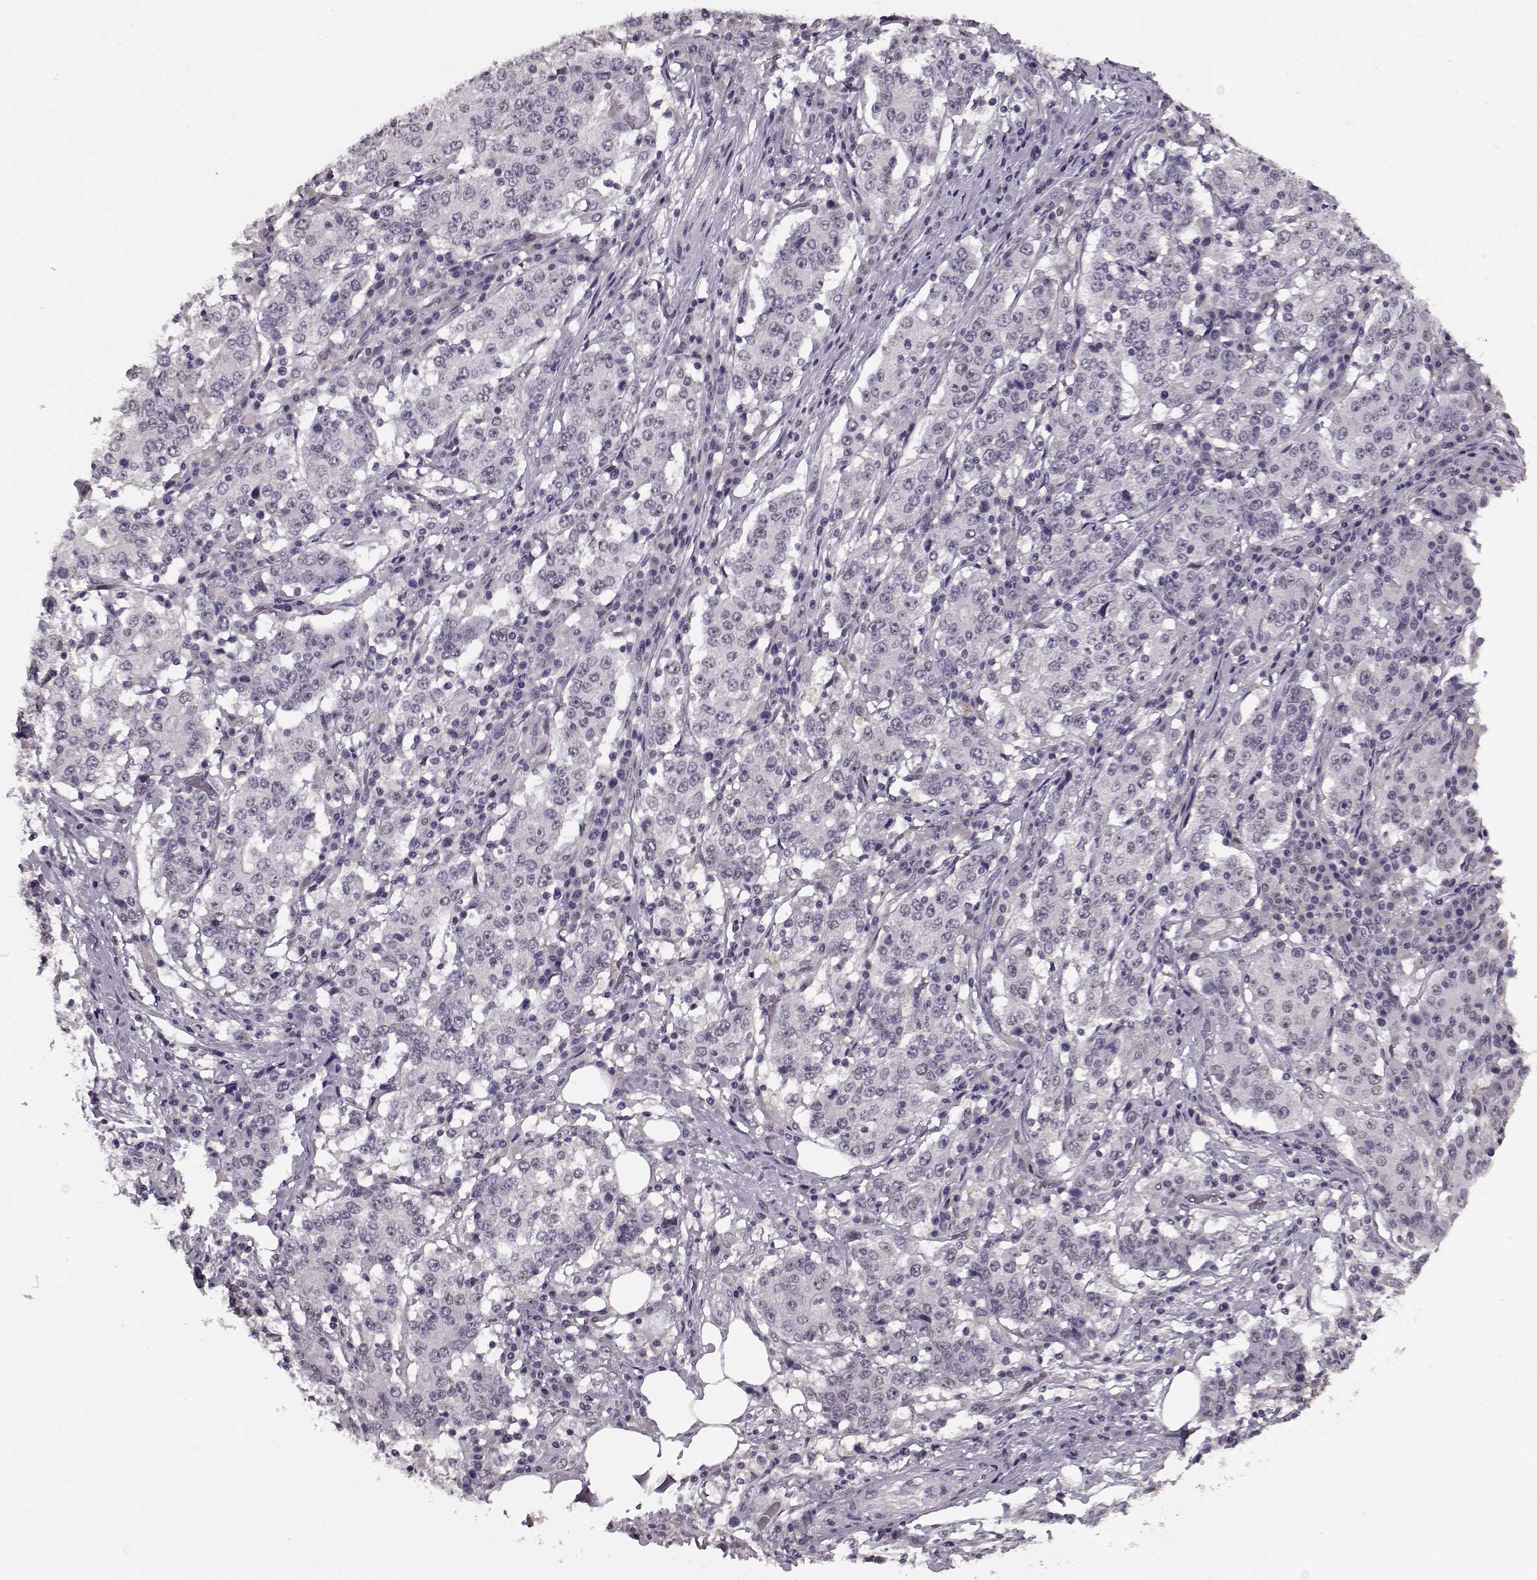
{"staining": {"intensity": "negative", "quantity": "none", "location": "none"}, "tissue": "stomach cancer", "cell_type": "Tumor cells", "image_type": "cancer", "snomed": [{"axis": "morphology", "description": "Adenocarcinoma, NOS"}, {"axis": "topography", "description": "Stomach"}], "caption": "High power microscopy image of an IHC micrograph of adenocarcinoma (stomach), revealing no significant expression in tumor cells.", "gene": "RP1L1", "patient": {"sex": "male", "age": 59}}